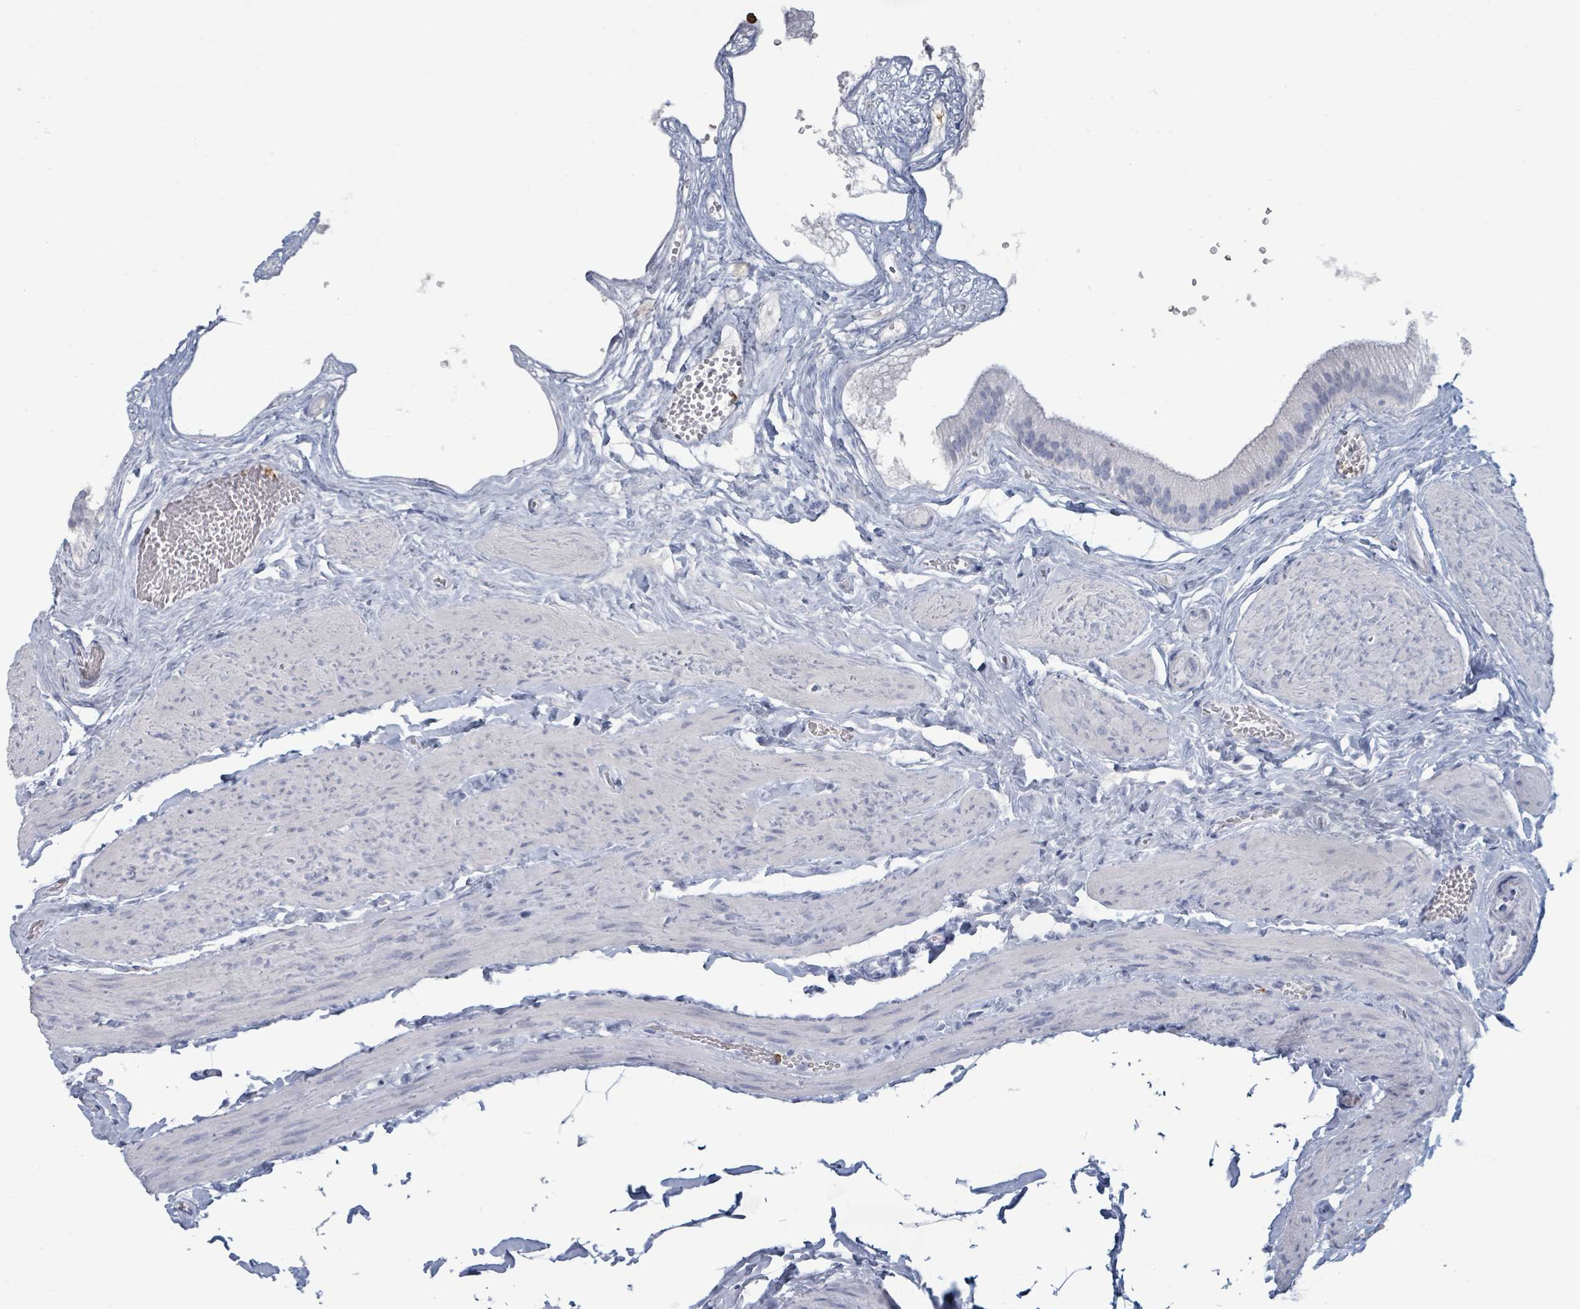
{"staining": {"intensity": "negative", "quantity": "none", "location": "none"}, "tissue": "gallbladder", "cell_type": "Glandular cells", "image_type": "normal", "snomed": [{"axis": "morphology", "description": "Normal tissue, NOS"}, {"axis": "topography", "description": "Gallbladder"}], "caption": "Gallbladder stained for a protein using IHC shows no expression glandular cells.", "gene": "DEFA4", "patient": {"sex": "female", "age": 54}}